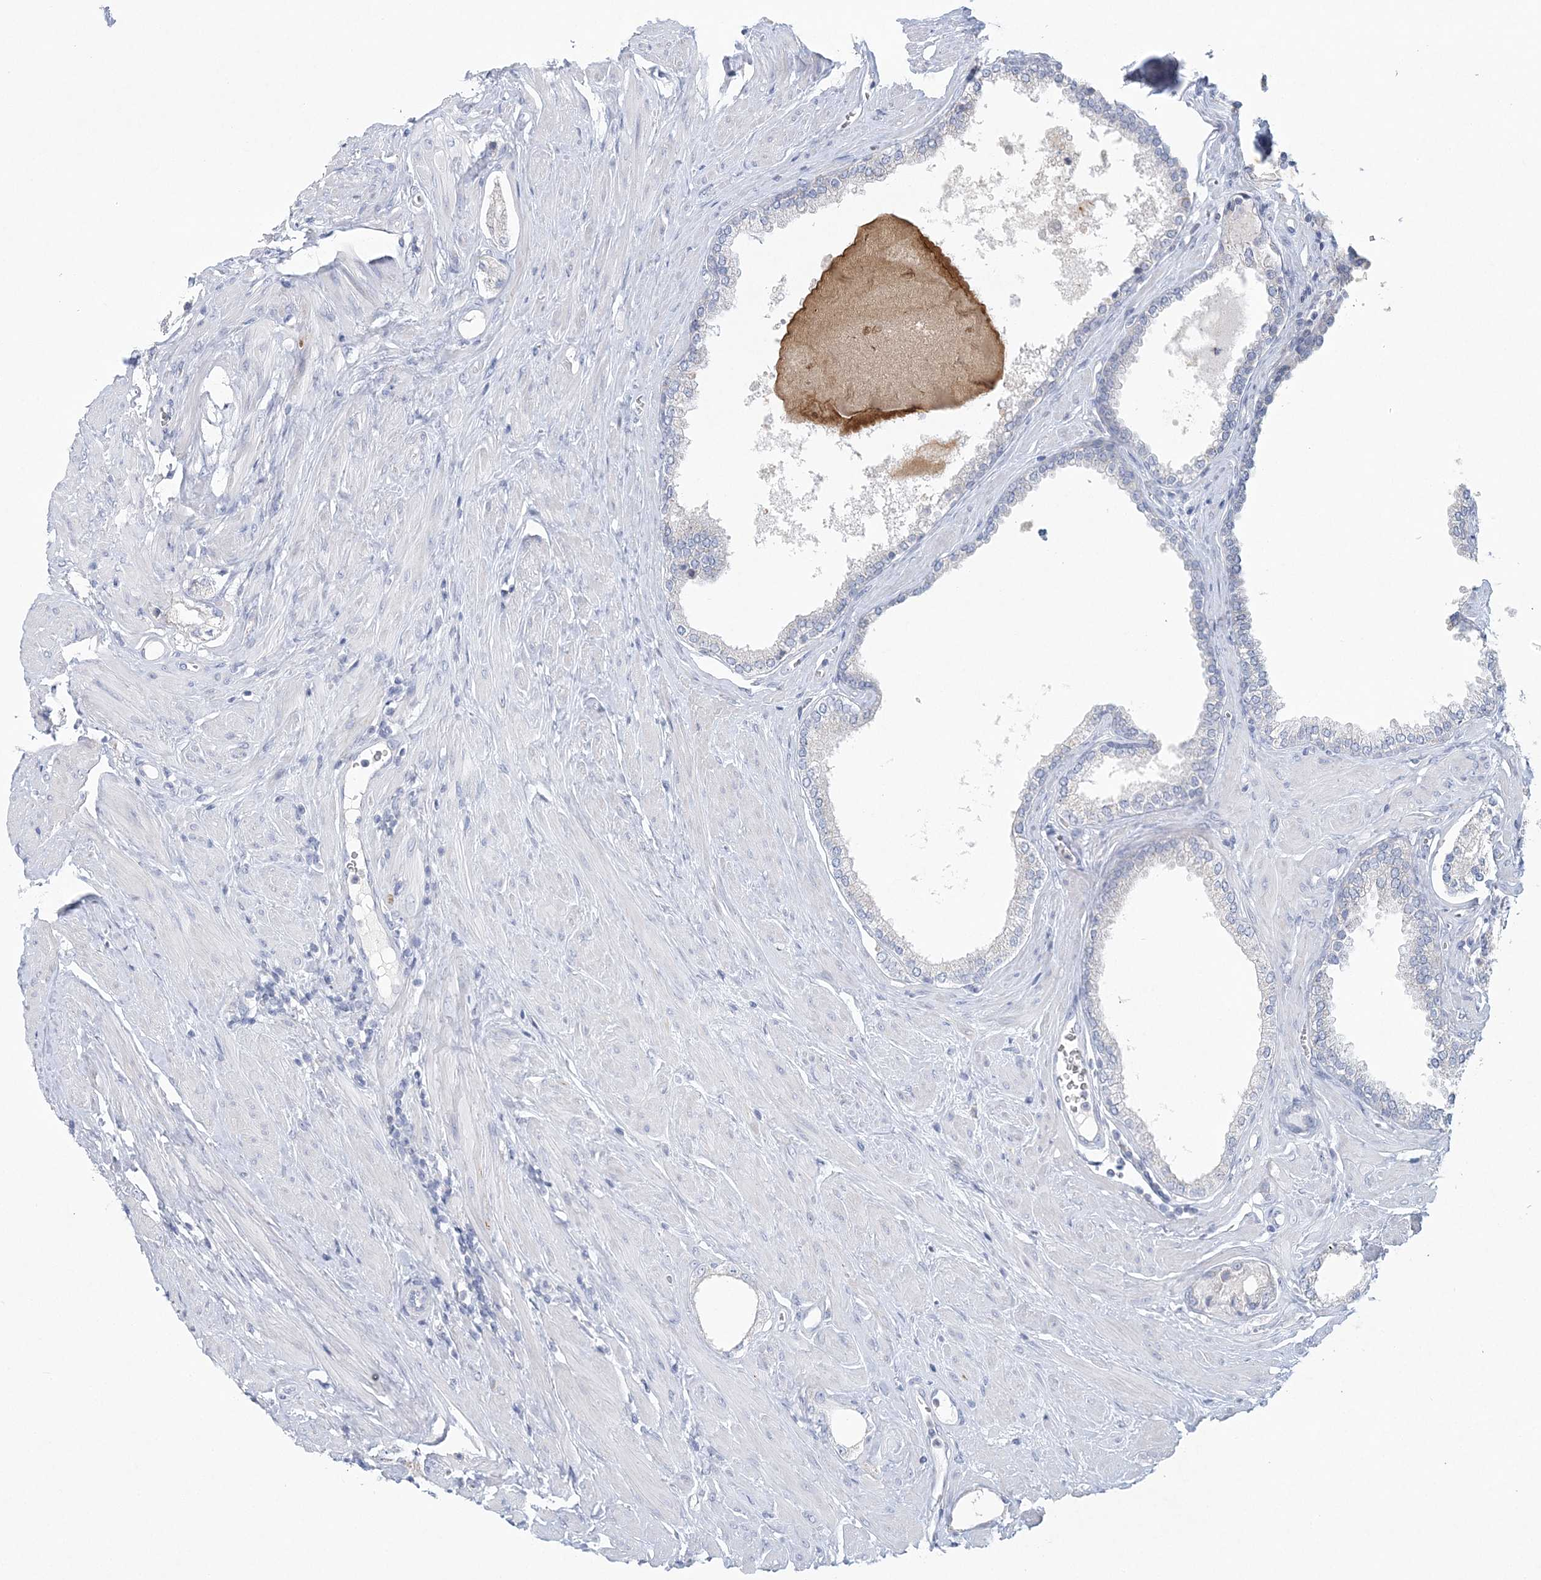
{"staining": {"intensity": "negative", "quantity": "none", "location": "none"}, "tissue": "prostate cancer", "cell_type": "Tumor cells", "image_type": "cancer", "snomed": [{"axis": "morphology", "description": "Adenocarcinoma, Low grade"}, {"axis": "topography", "description": "Prostate"}], "caption": "Protein analysis of prostate adenocarcinoma (low-grade) shows no significant staining in tumor cells.", "gene": "NIPAL1", "patient": {"sex": "male", "age": 62}}